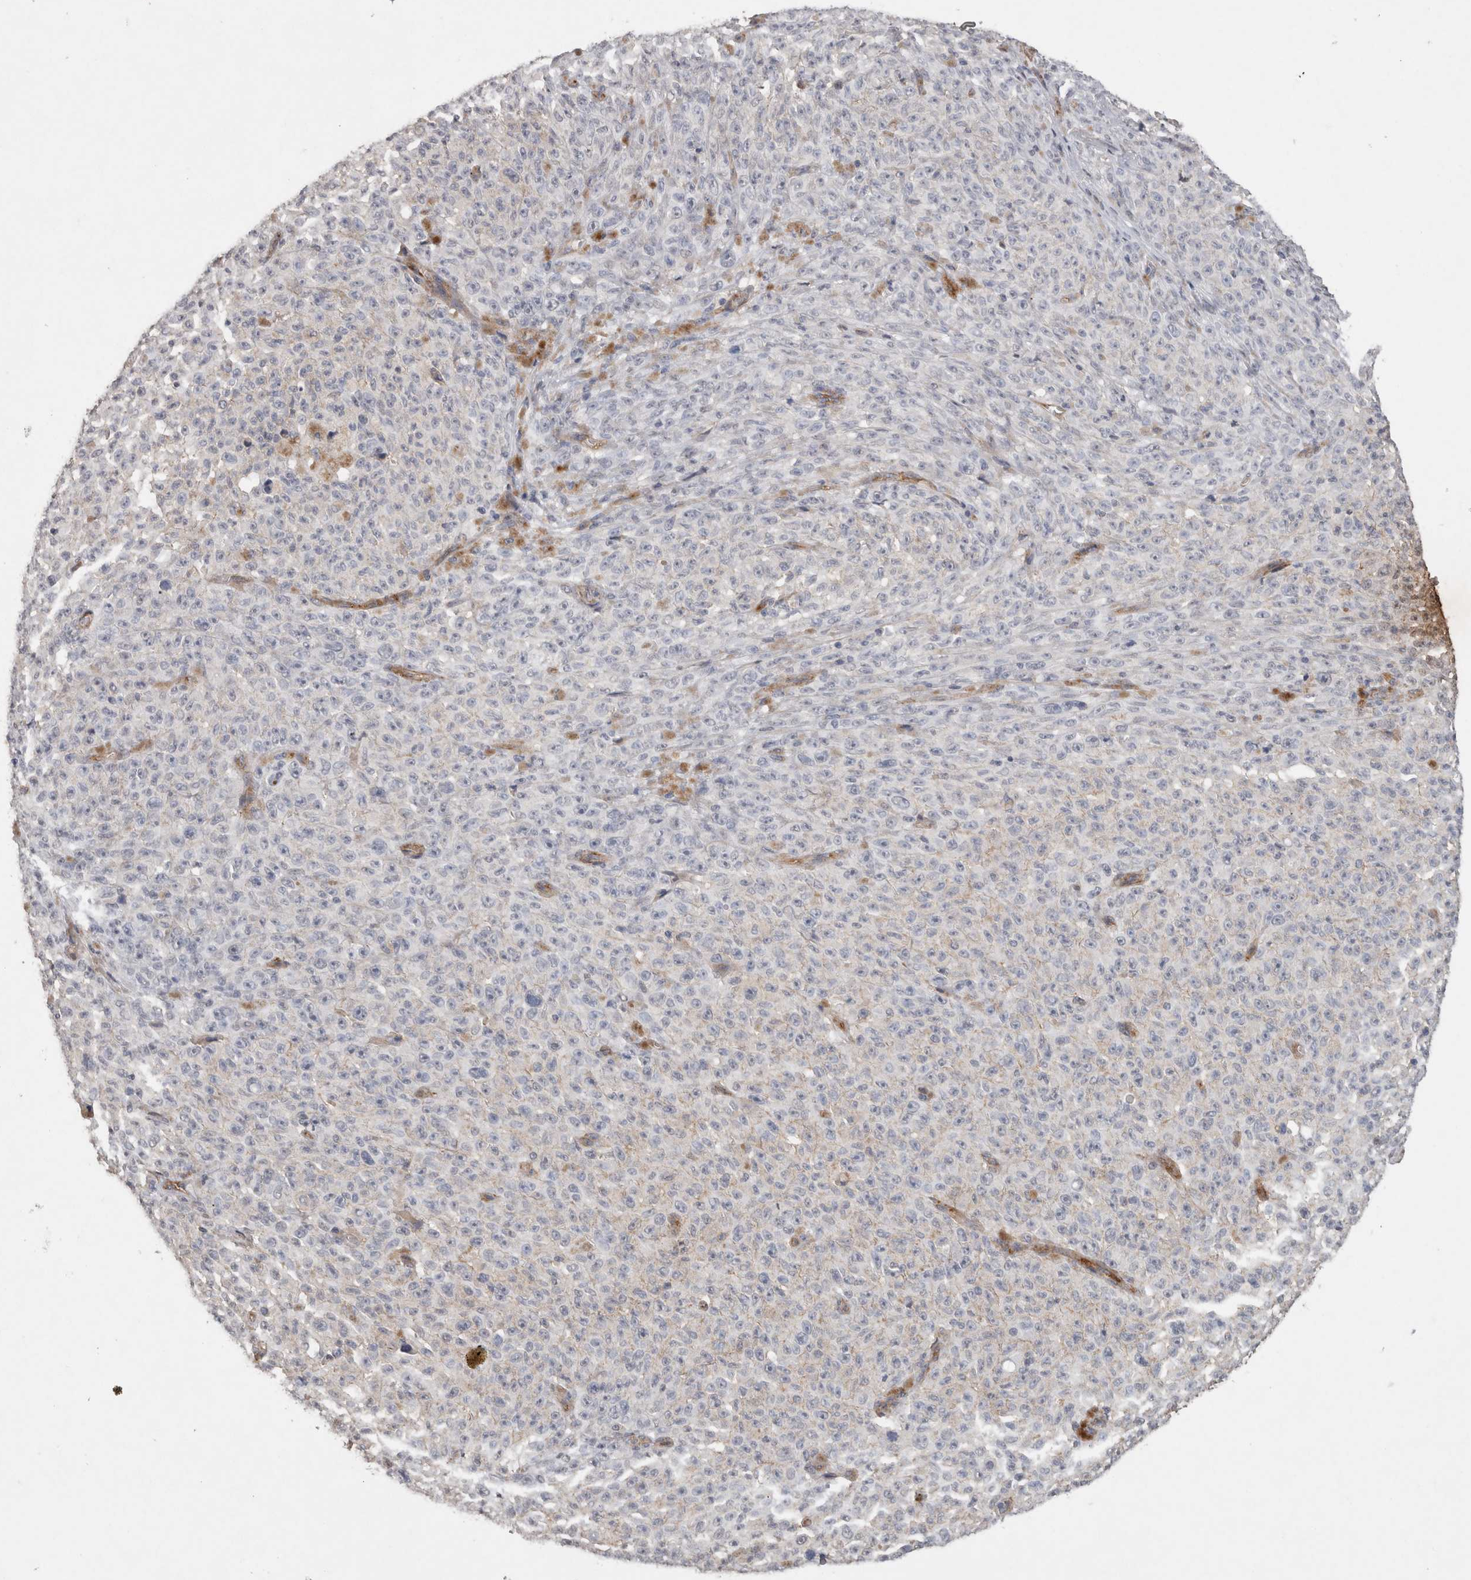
{"staining": {"intensity": "negative", "quantity": "none", "location": "none"}, "tissue": "melanoma", "cell_type": "Tumor cells", "image_type": "cancer", "snomed": [{"axis": "morphology", "description": "Malignant melanoma, NOS"}, {"axis": "topography", "description": "Skin"}], "caption": "A micrograph of human melanoma is negative for staining in tumor cells.", "gene": "RECK", "patient": {"sex": "female", "age": 82}}